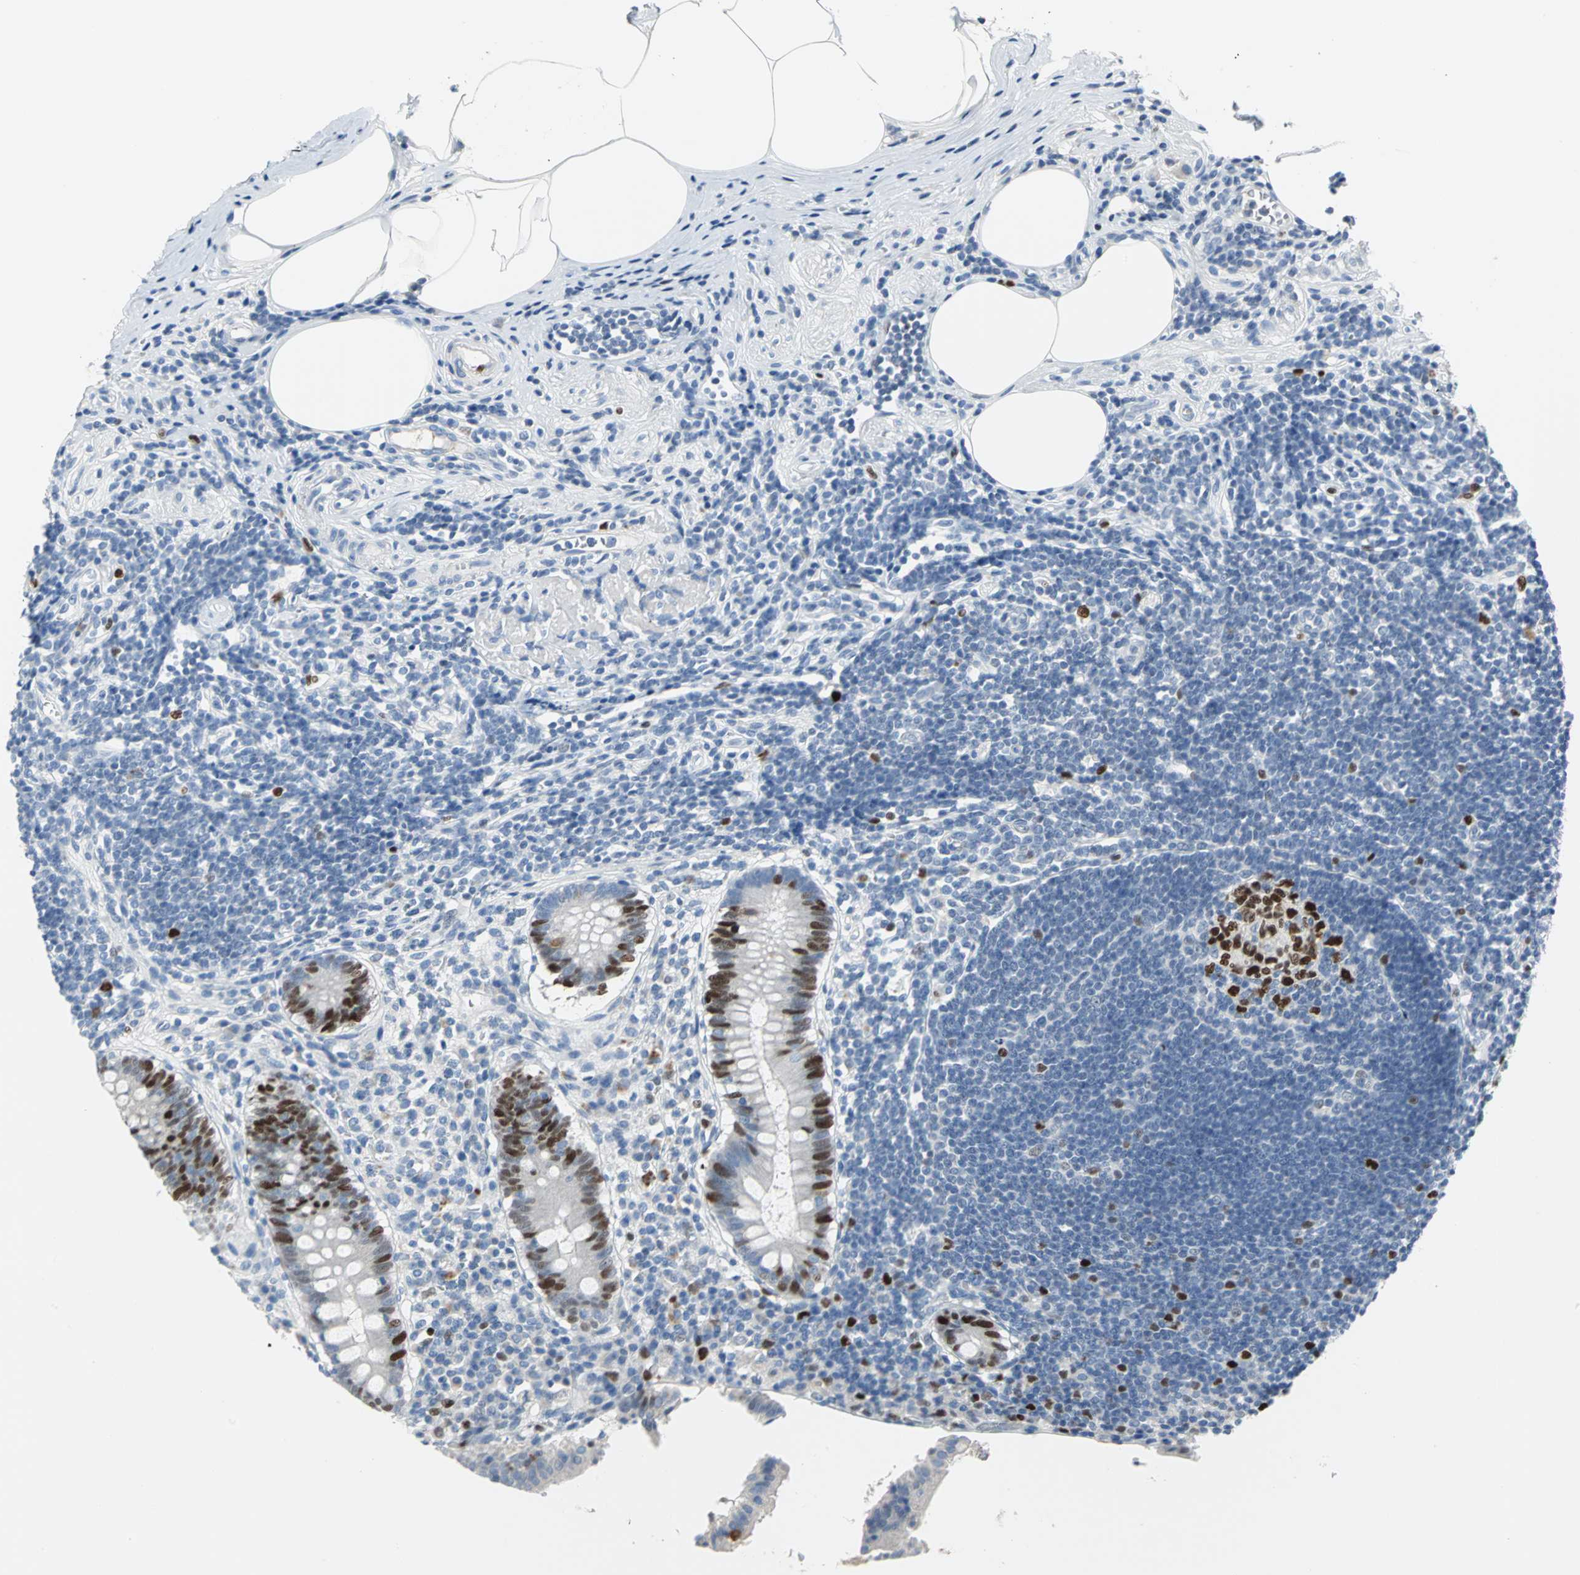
{"staining": {"intensity": "strong", "quantity": "25%-75%", "location": "nuclear"}, "tissue": "appendix", "cell_type": "Glandular cells", "image_type": "normal", "snomed": [{"axis": "morphology", "description": "Normal tissue, NOS"}, {"axis": "topography", "description": "Appendix"}], "caption": "A high-resolution photomicrograph shows immunohistochemistry (IHC) staining of benign appendix, which shows strong nuclear positivity in about 25%-75% of glandular cells.", "gene": "MCM4", "patient": {"sex": "female", "age": 50}}